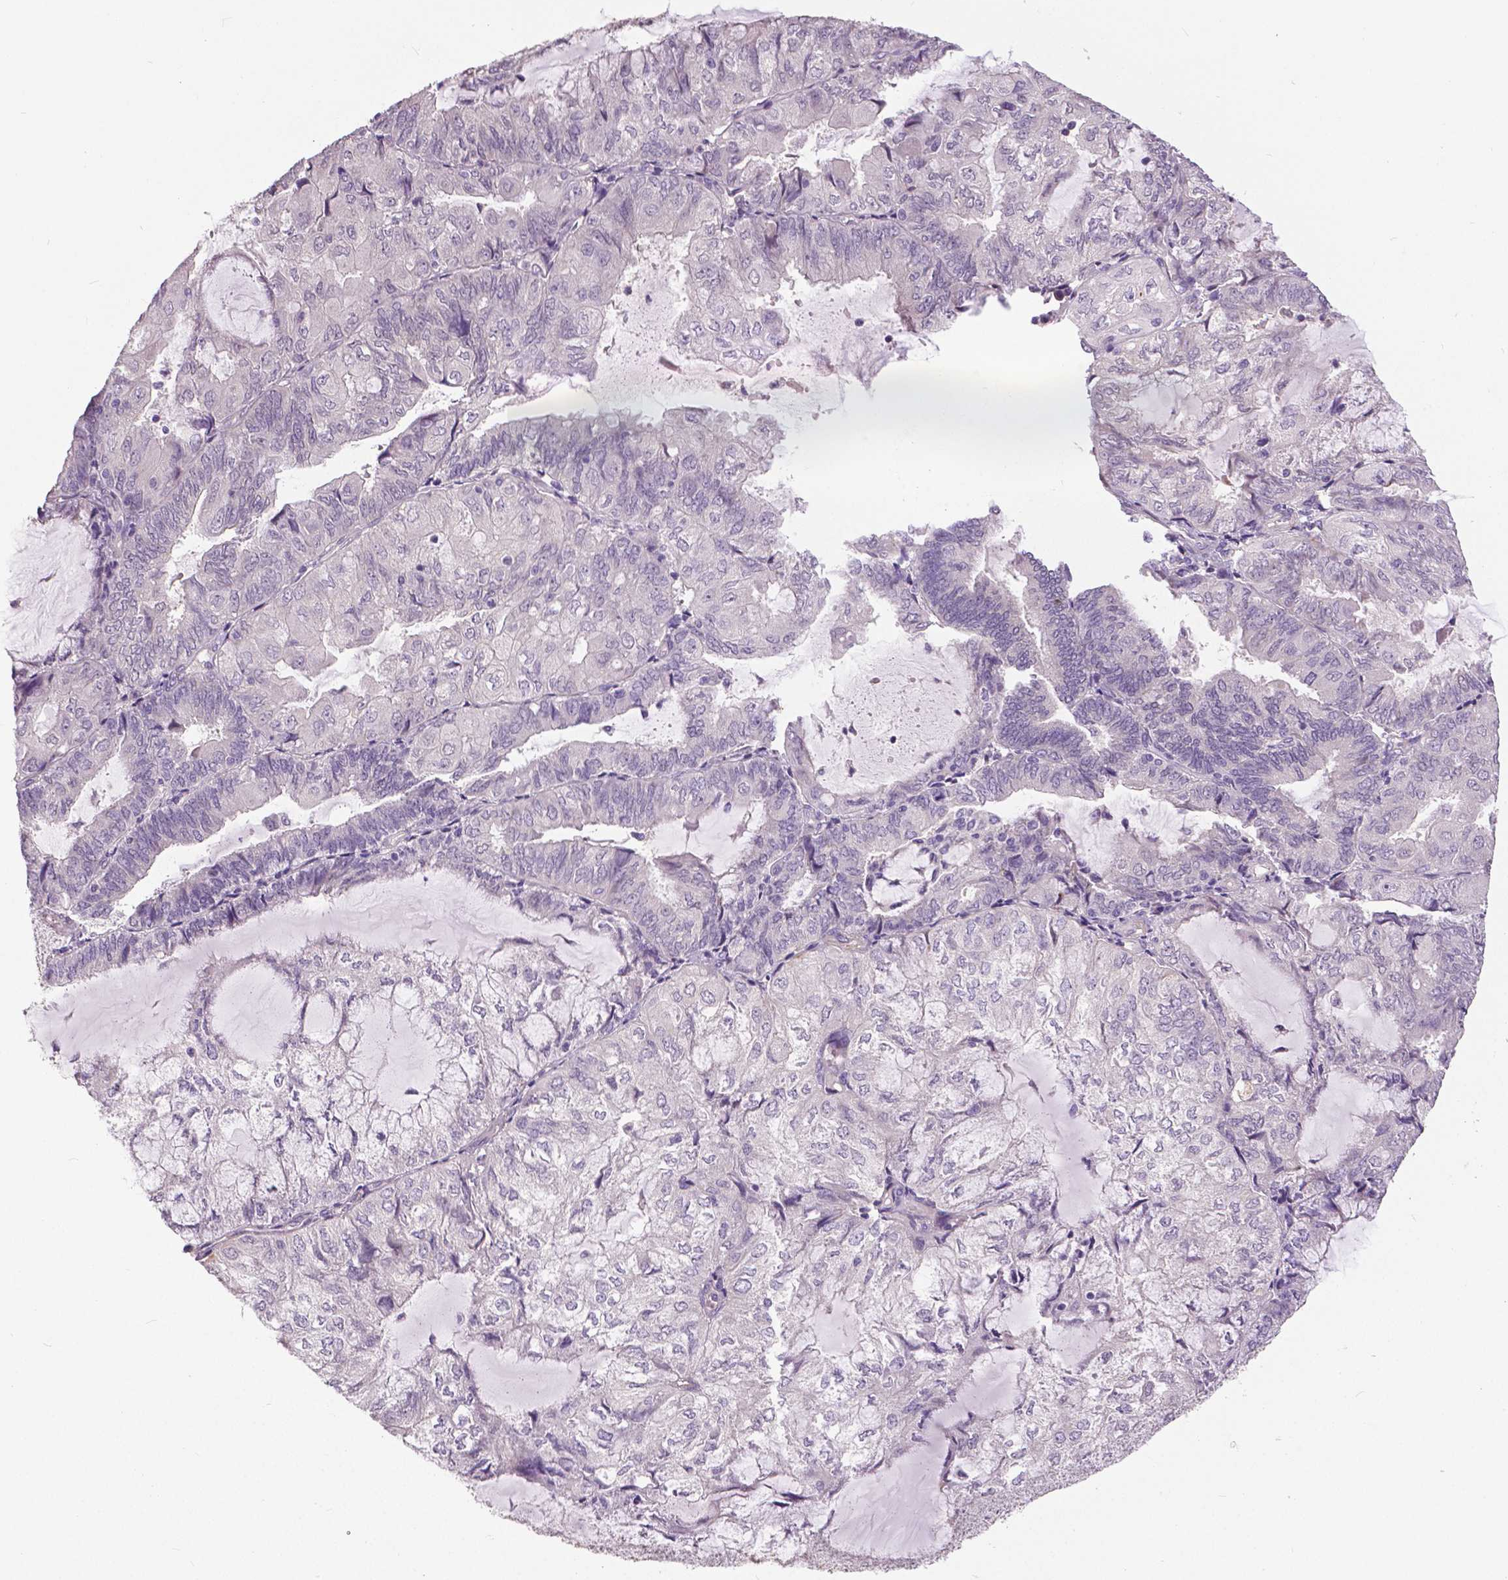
{"staining": {"intensity": "negative", "quantity": "none", "location": "none"}, "tissue": "endometrial cancer", "cell_type": "Tumor cells", "image_type": "cancer", "snomed": [{"axis": "morphology", "description": "Adenocarcinoma, NOS"}, {"axis": "topography", "description": "Endometrium"}], "caption": "A high-resolution image shows IHC staining of endometrial cancer (adenocarcinoma), which reveals no significant positivity in tumor cells.", "gene": "FOXA1", "patient": {"sex": "female", "age": 81}}